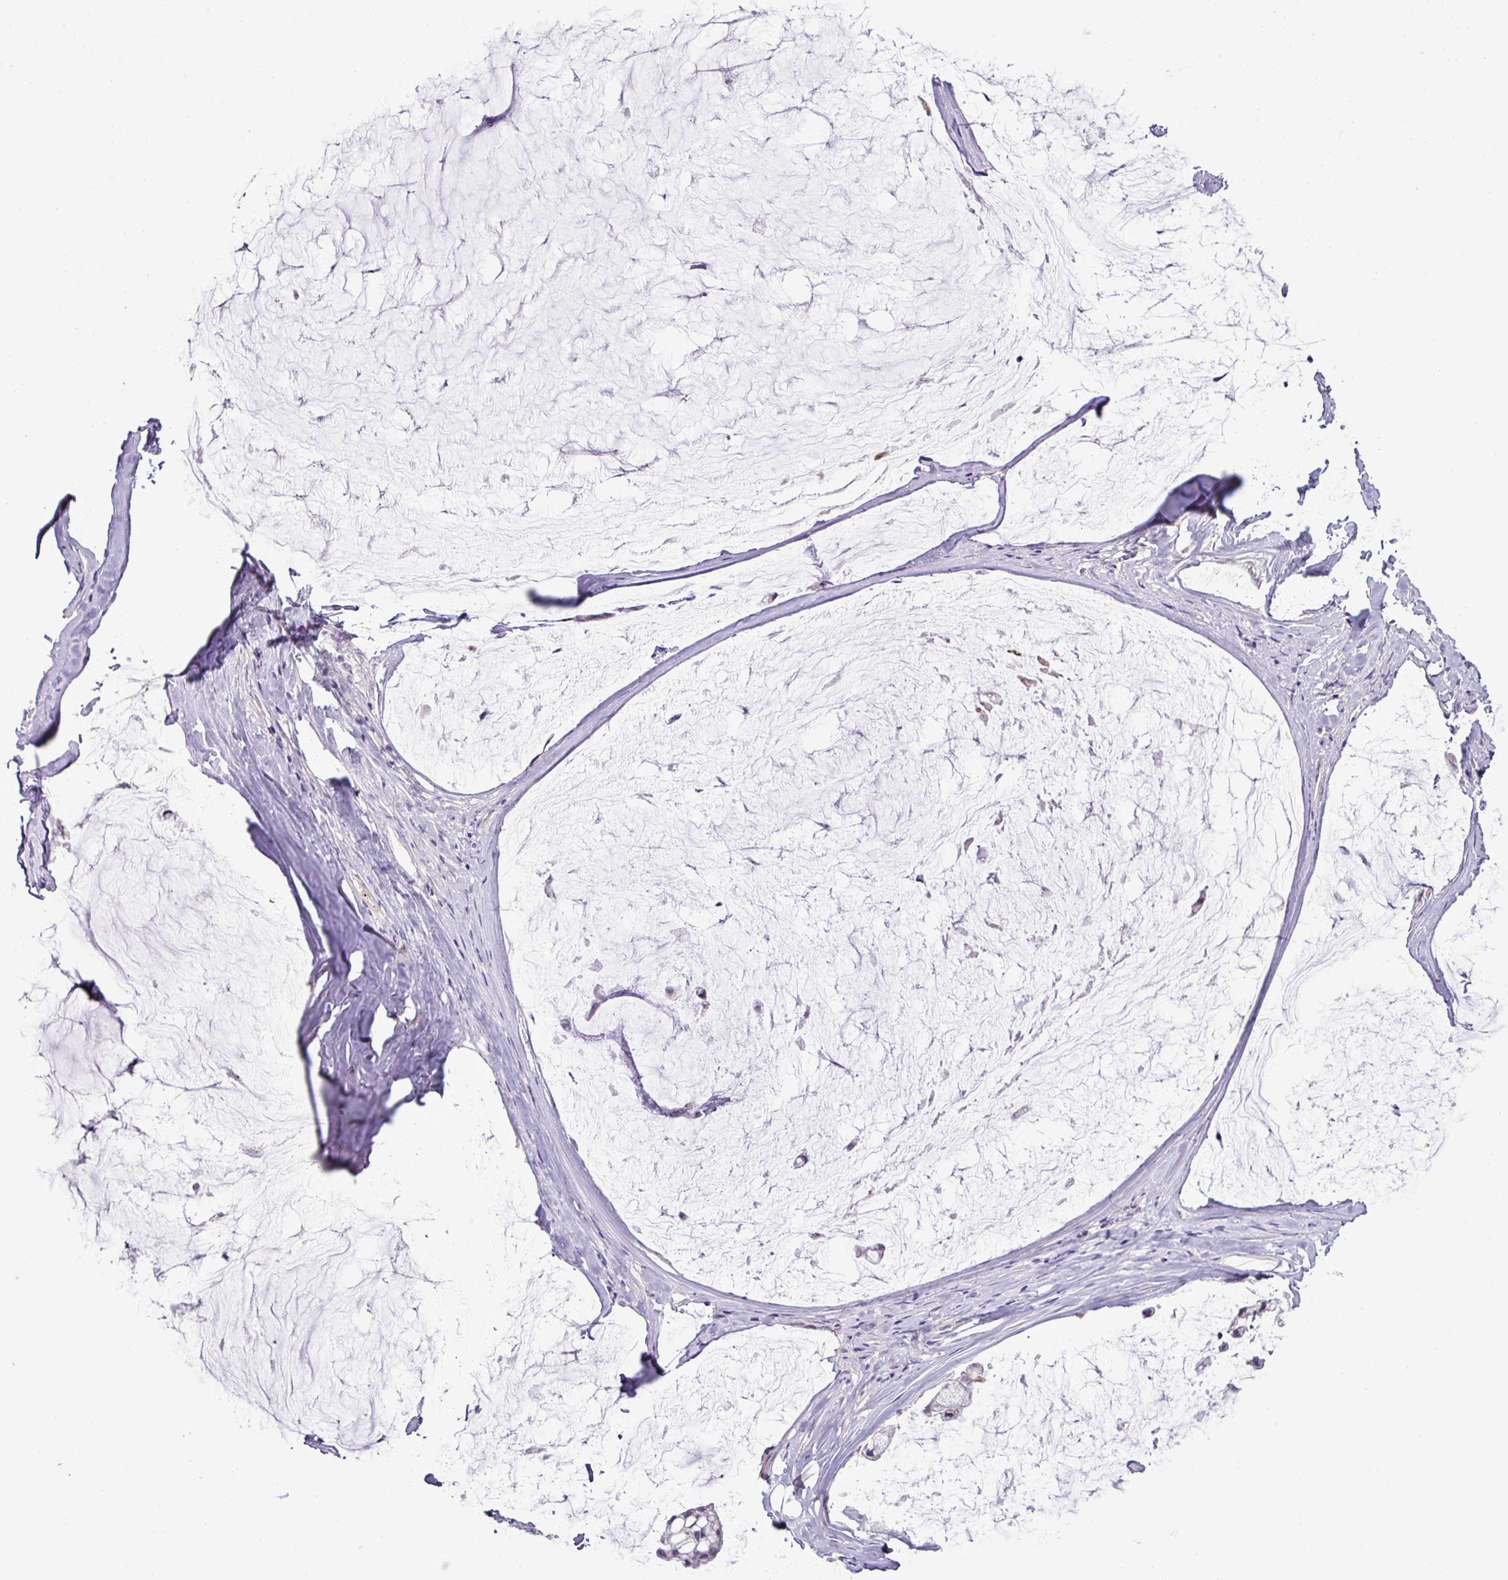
{"staining": {"intensity": "negative", "quantity": "none", "location": "none"}, "tissue": "ovarian cancer", "cell_type": "Tumor cells", "image_type": "cancer", "snomed": [{"axis": "morphology", "description": "Cystadenocarcinoma, mucinous, NOS"}, {"axis": "topography", "description": "Ovary"}], "caption": "This is a histopathology image of IHC staining of ovarian cancer (mucinous cystadenocarcinoma), which shows no positivity in tumor cells. The staining is performed using DAB brown chromogen with nuclei counter-stained in using hematoxylin.", "gene": "DNAJB13", "patient": {"sex": "female", "age": 39}}